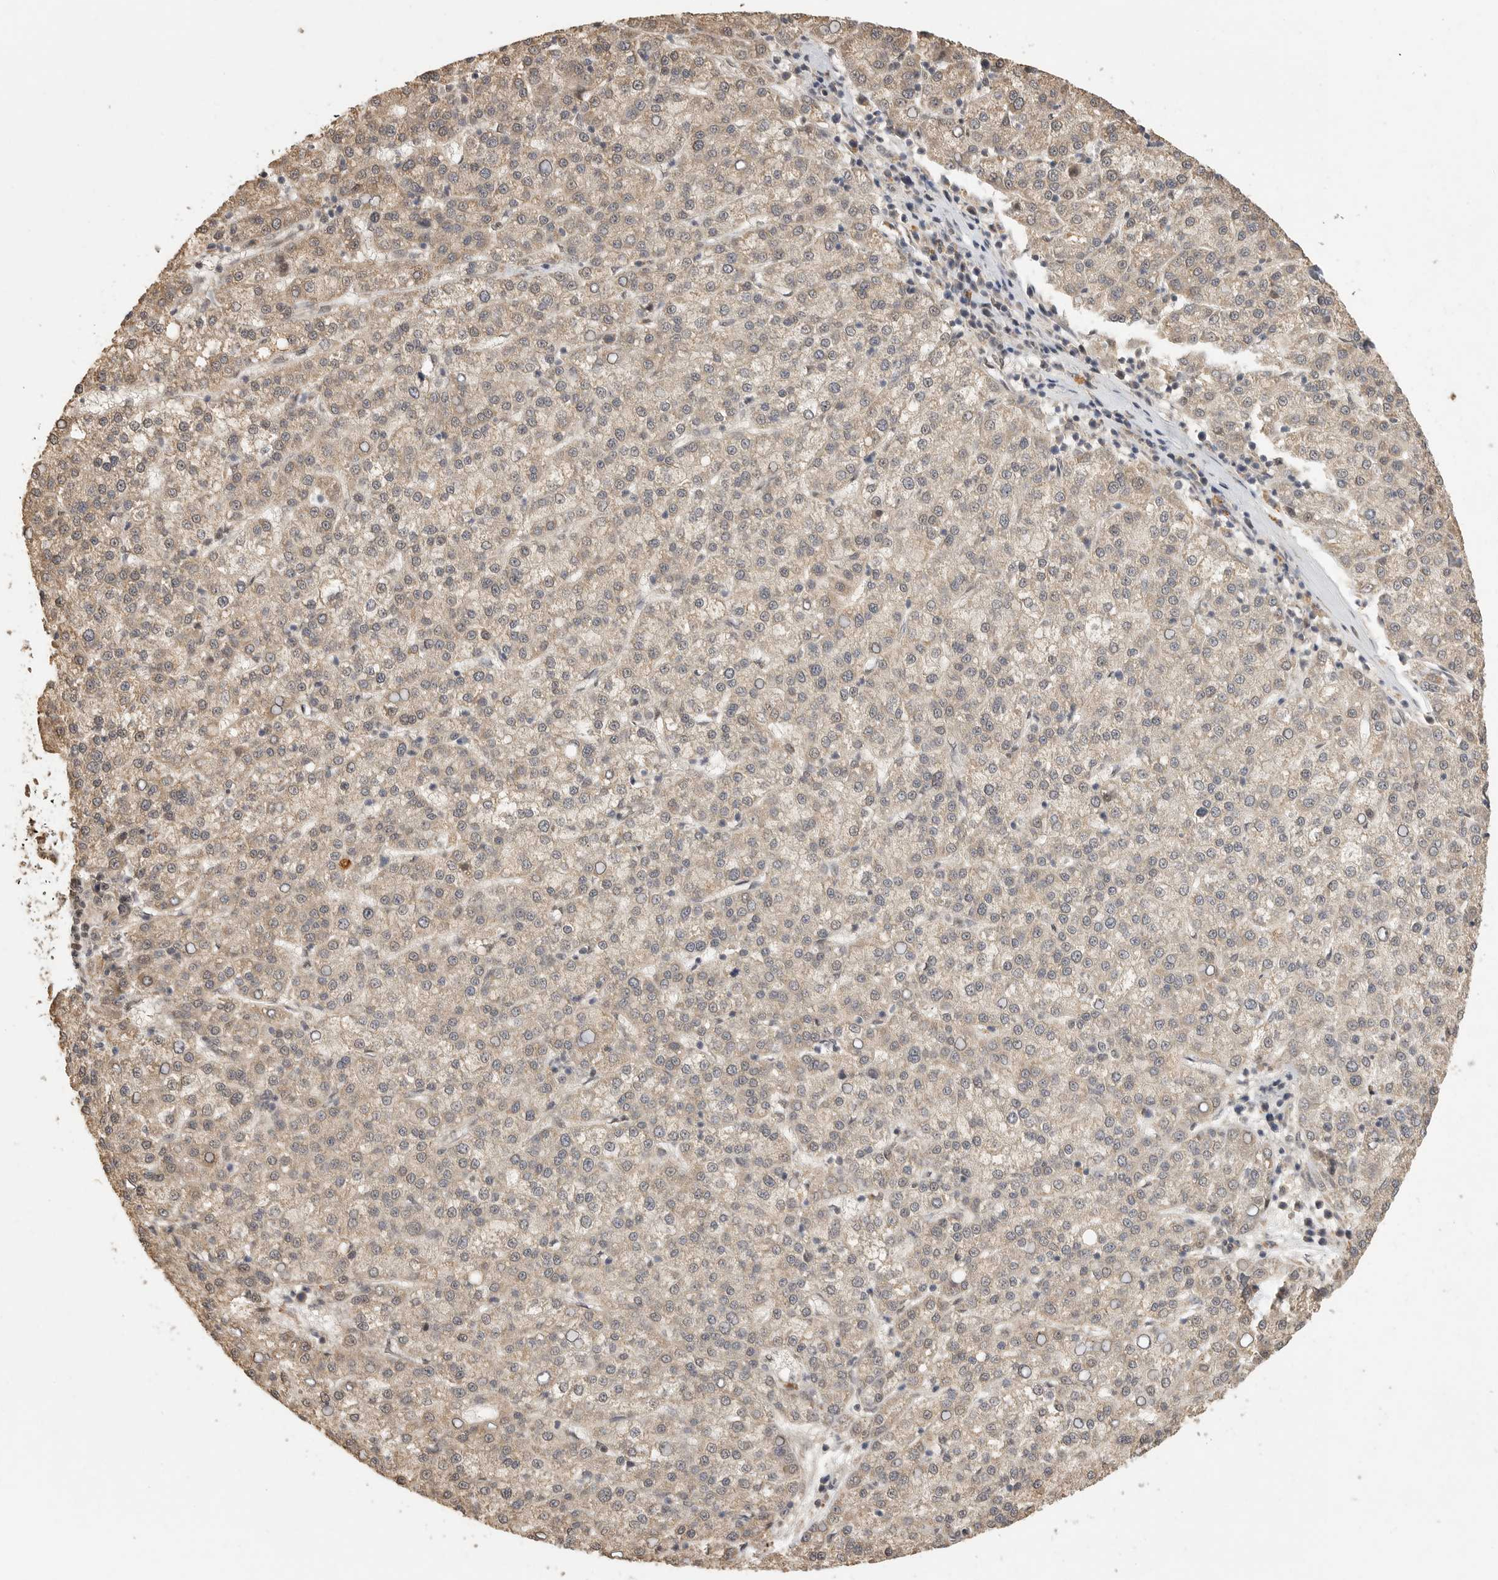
{"staining": {"intensity": "weak", "quantity": "25%-75%", "location": "cytoplasmic/membranous,nuclear"}, "tissue": "liver cancer", "cell_type": "Tumor cells", "image_type": "cancer", "snomed": [{"axis": "morphology", "description": "Carcinoma, Hepatocellular, NOS"}, {"axis": "topography", "description": "Liver"}], "caption": "Hepatocellular carcinoma (liver) tissue displays weak cytoplasmic/membranous and nuclear positivity in approximately 25%-75% of tumor cells, visualized by immunohistochemistry.", "gene": "DFFA", "patient": {"sex": "female", "age": 58}}